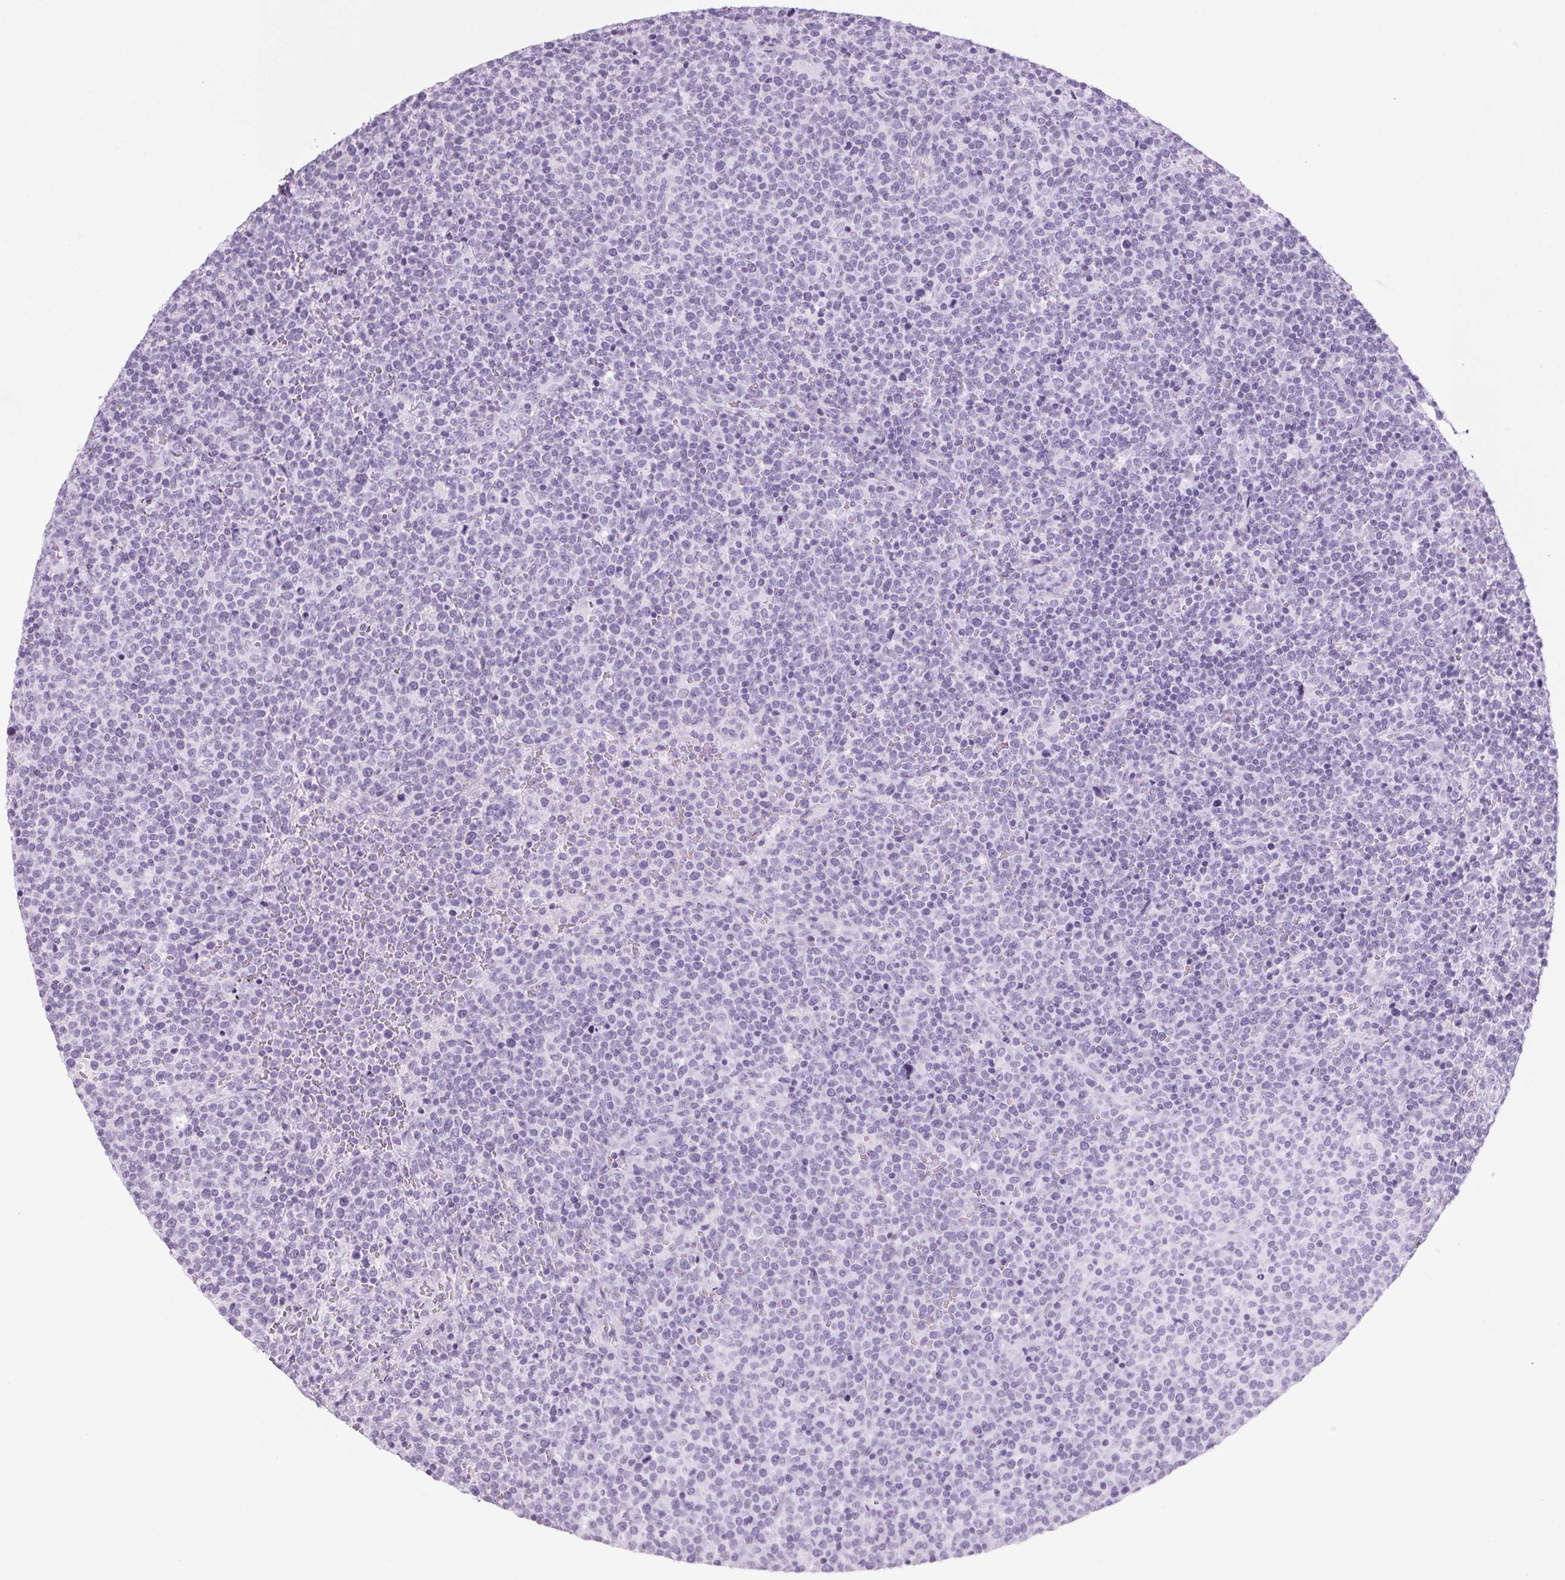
{"staining": {"intensity": "negative", "quantity": "none", "location": "none"}, "tissue": "lymphoma", "cell_type": "Tumor cells", "image_type": "cancer", "snomed": [{"axis": "morphology", "description": "Malignant lymphoma, non-Hodgkin's type, High grade"}, {"axis": "topography", "description": "Lymph node"}], "caption": "An IHC image of malignant lymphoma, non-Hodgkin's type (high-grade) is shown. There is no staining in tumor cells of malignant lymphoma, non-Hodgkin's type (high-grade).", "gene": "PPP1R1A", "patient": {"sex": "male", "age": 61}}